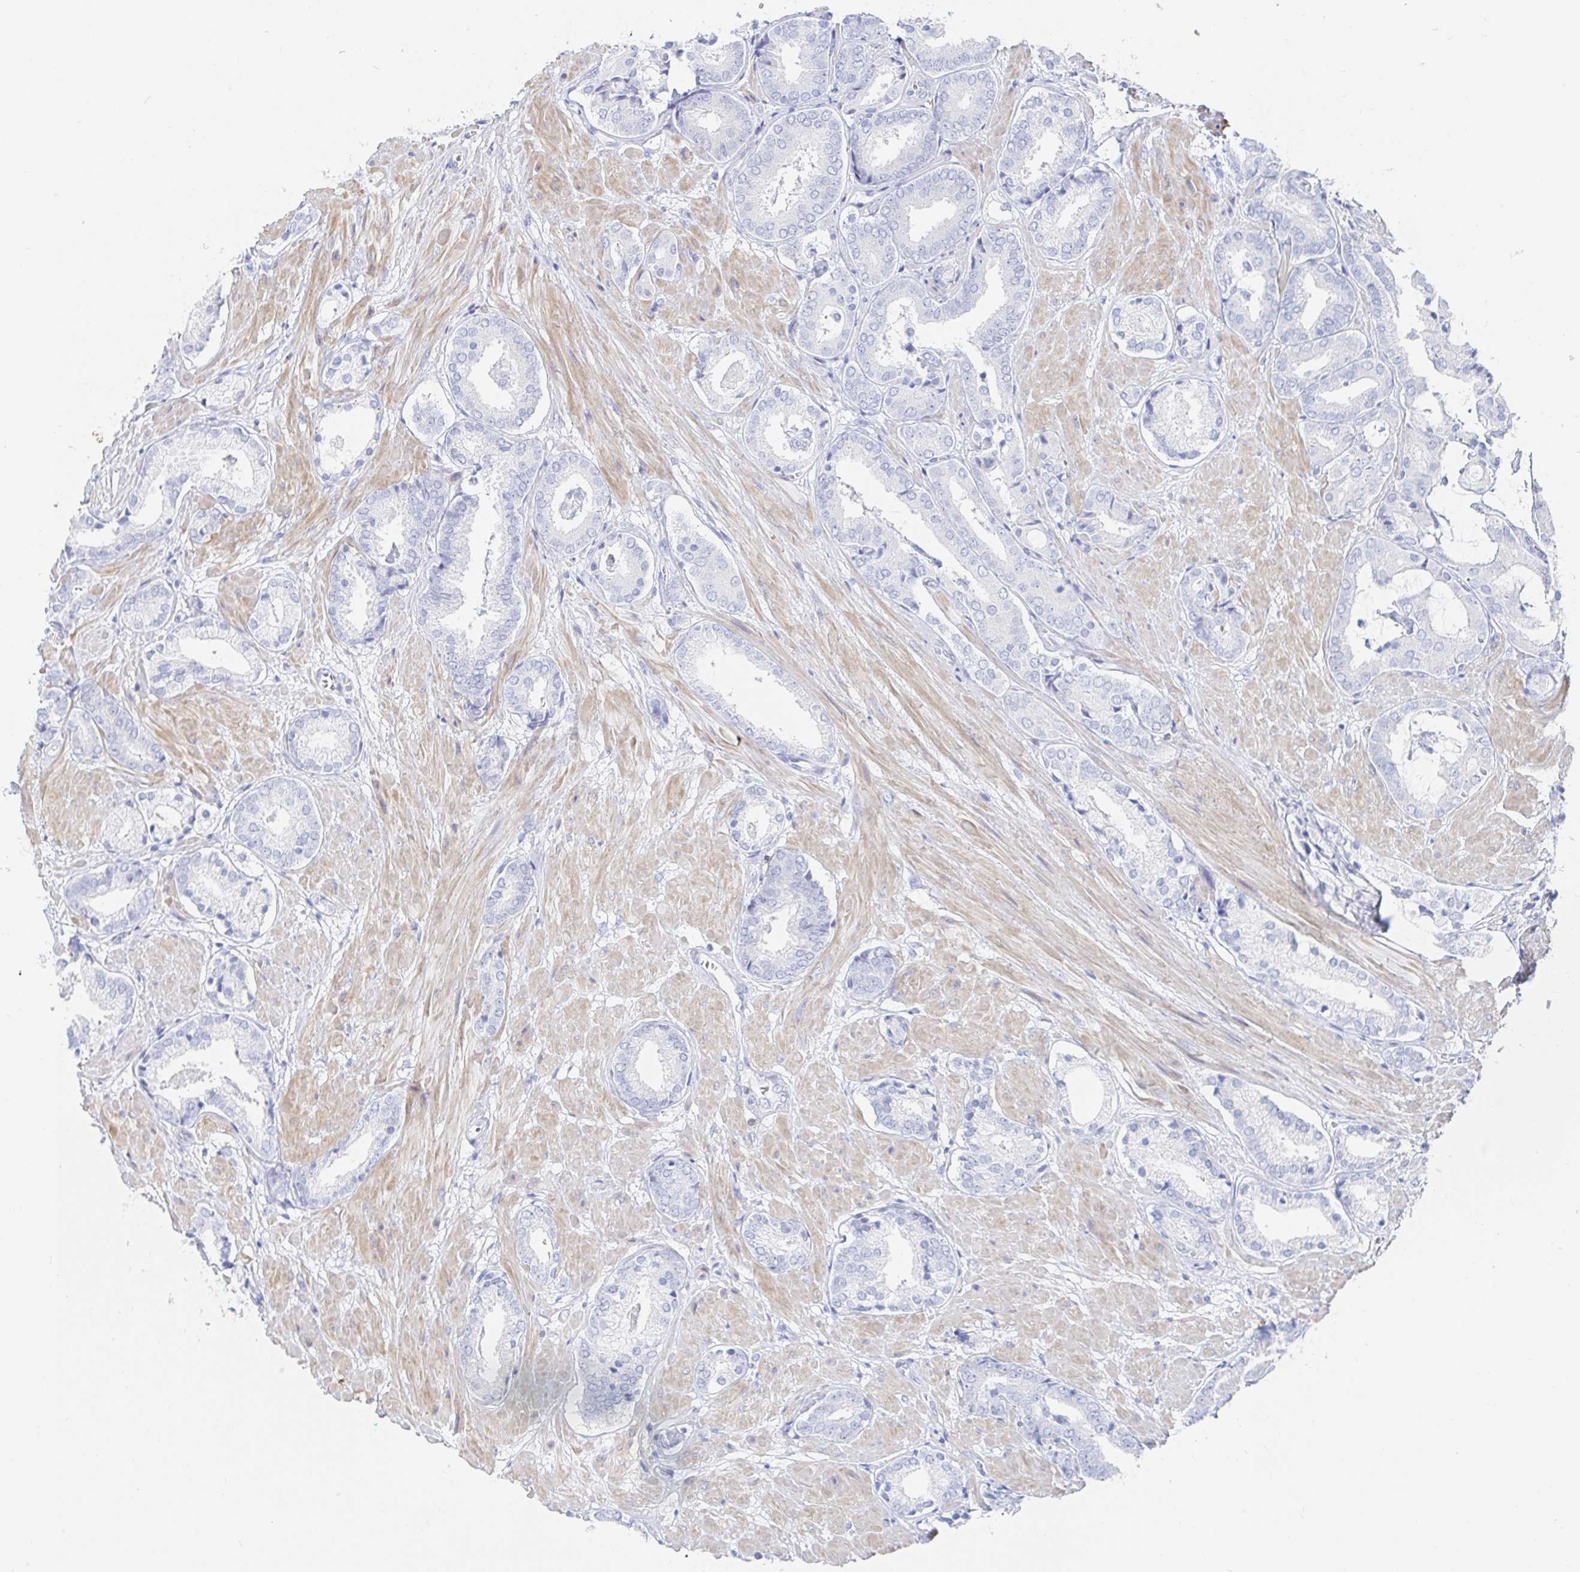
{"staining": {"intensity": "negative", "quantity": "none", "location": "none"}, "tissue": "prostate cancer", "cell_type": "Tumor cells", "image_type": "cancer", "snomed": [{"axis": "morphology", "description": "Adenocarcinoma, High grade"}, {"axis": "topography", "description": "Prostate"}], "caption": "There is no significant expression in tumor cells of high-grade adenocarcinoma (prostate).", "gene": "PACSIN1", "patient": {"sex": "male", "age": 56}}